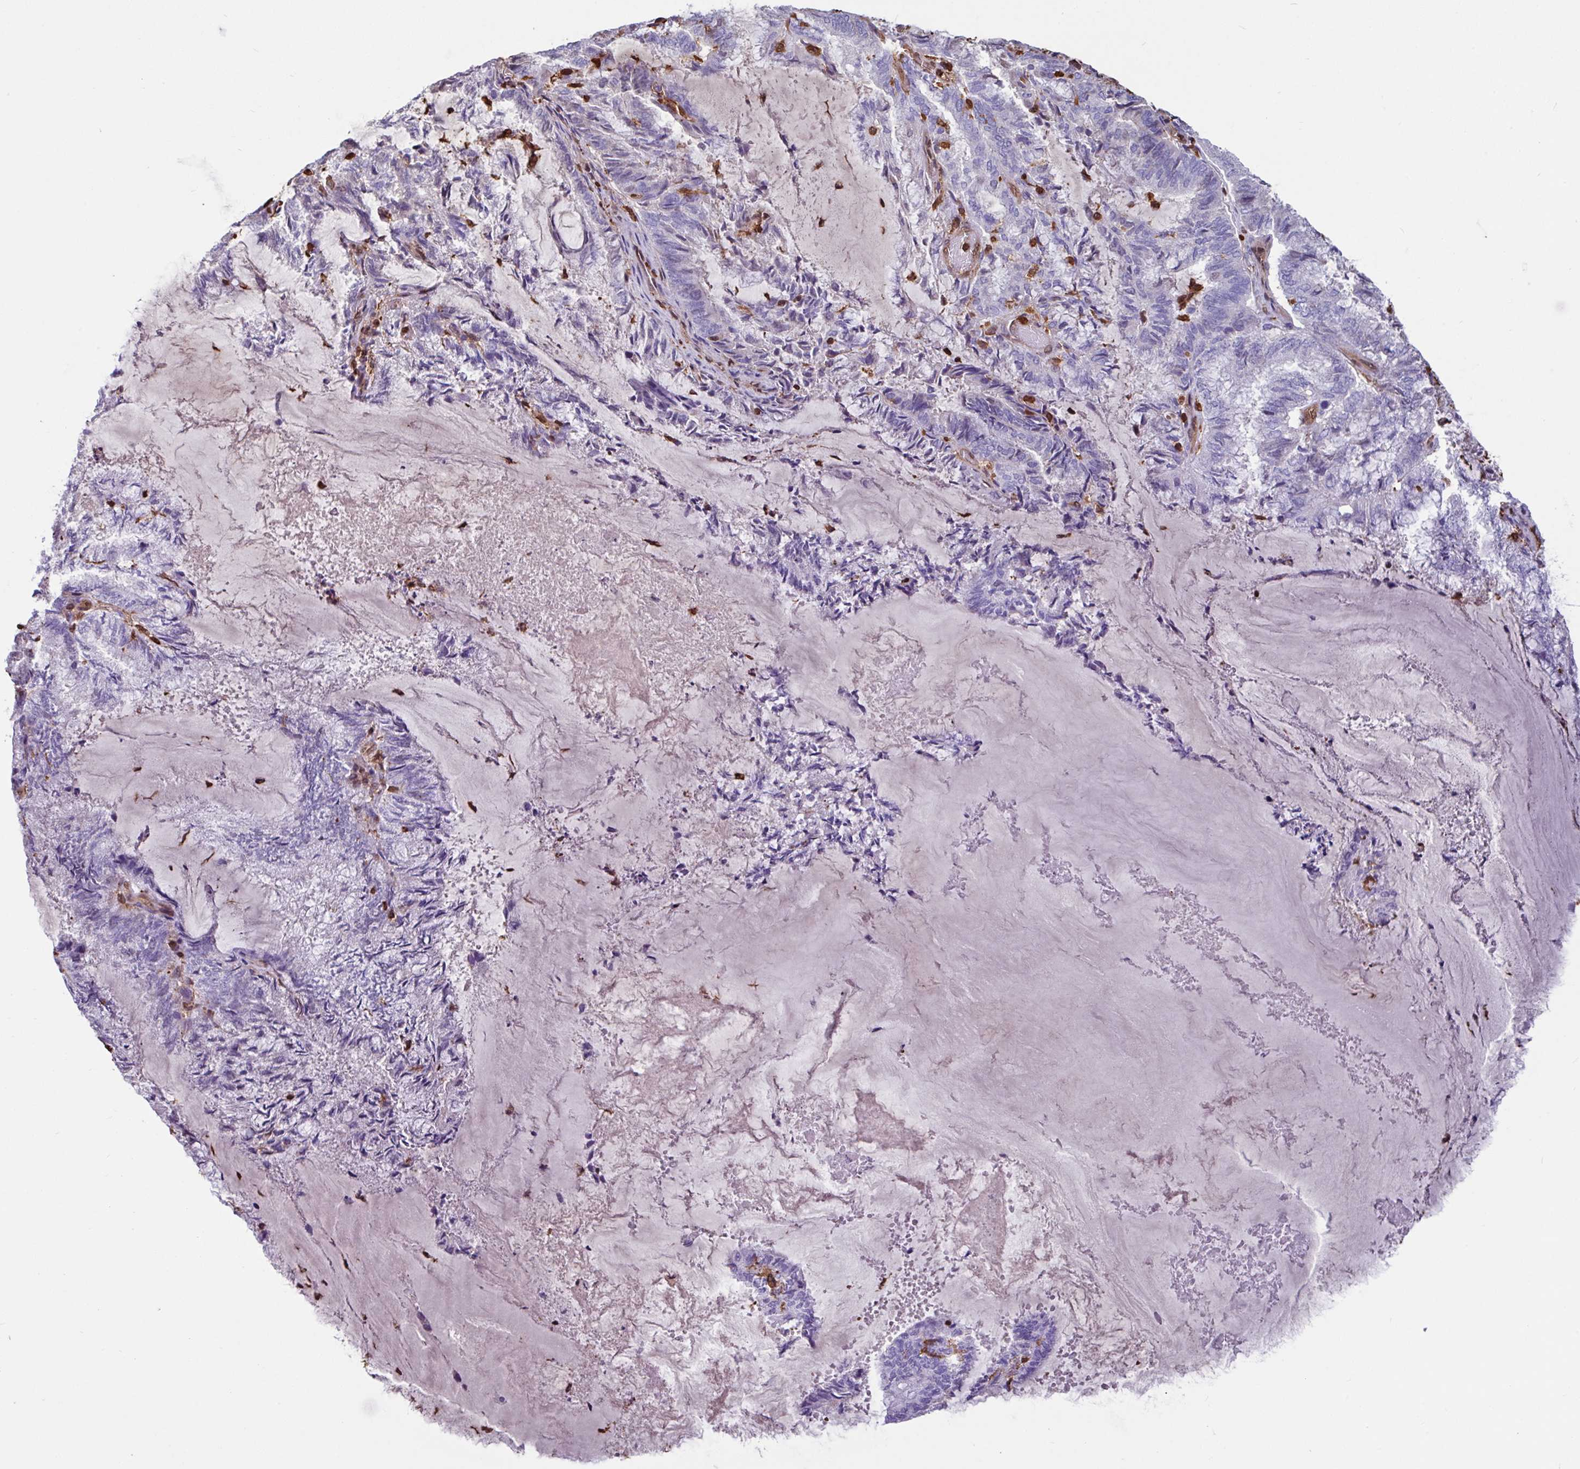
{"staining": {"intensity": "negative", "quantity": "none", "location": "none"}, "tissue": "endometrial cancer", "cell_type": "Tumor cells", "image_type": "cancer", "snomed": [{"axis": "morphology", "description": "Adenocarcinoma, NOS"}, {"axis": "topography", "description": "Endometrium"}], "caption": "Micrograph shows no protein positivity in tumor cells of endometrial adenocarcinoma tissue.", "gene": "ARHGDIB", "patient": {"sex": "female", "age": 80}}